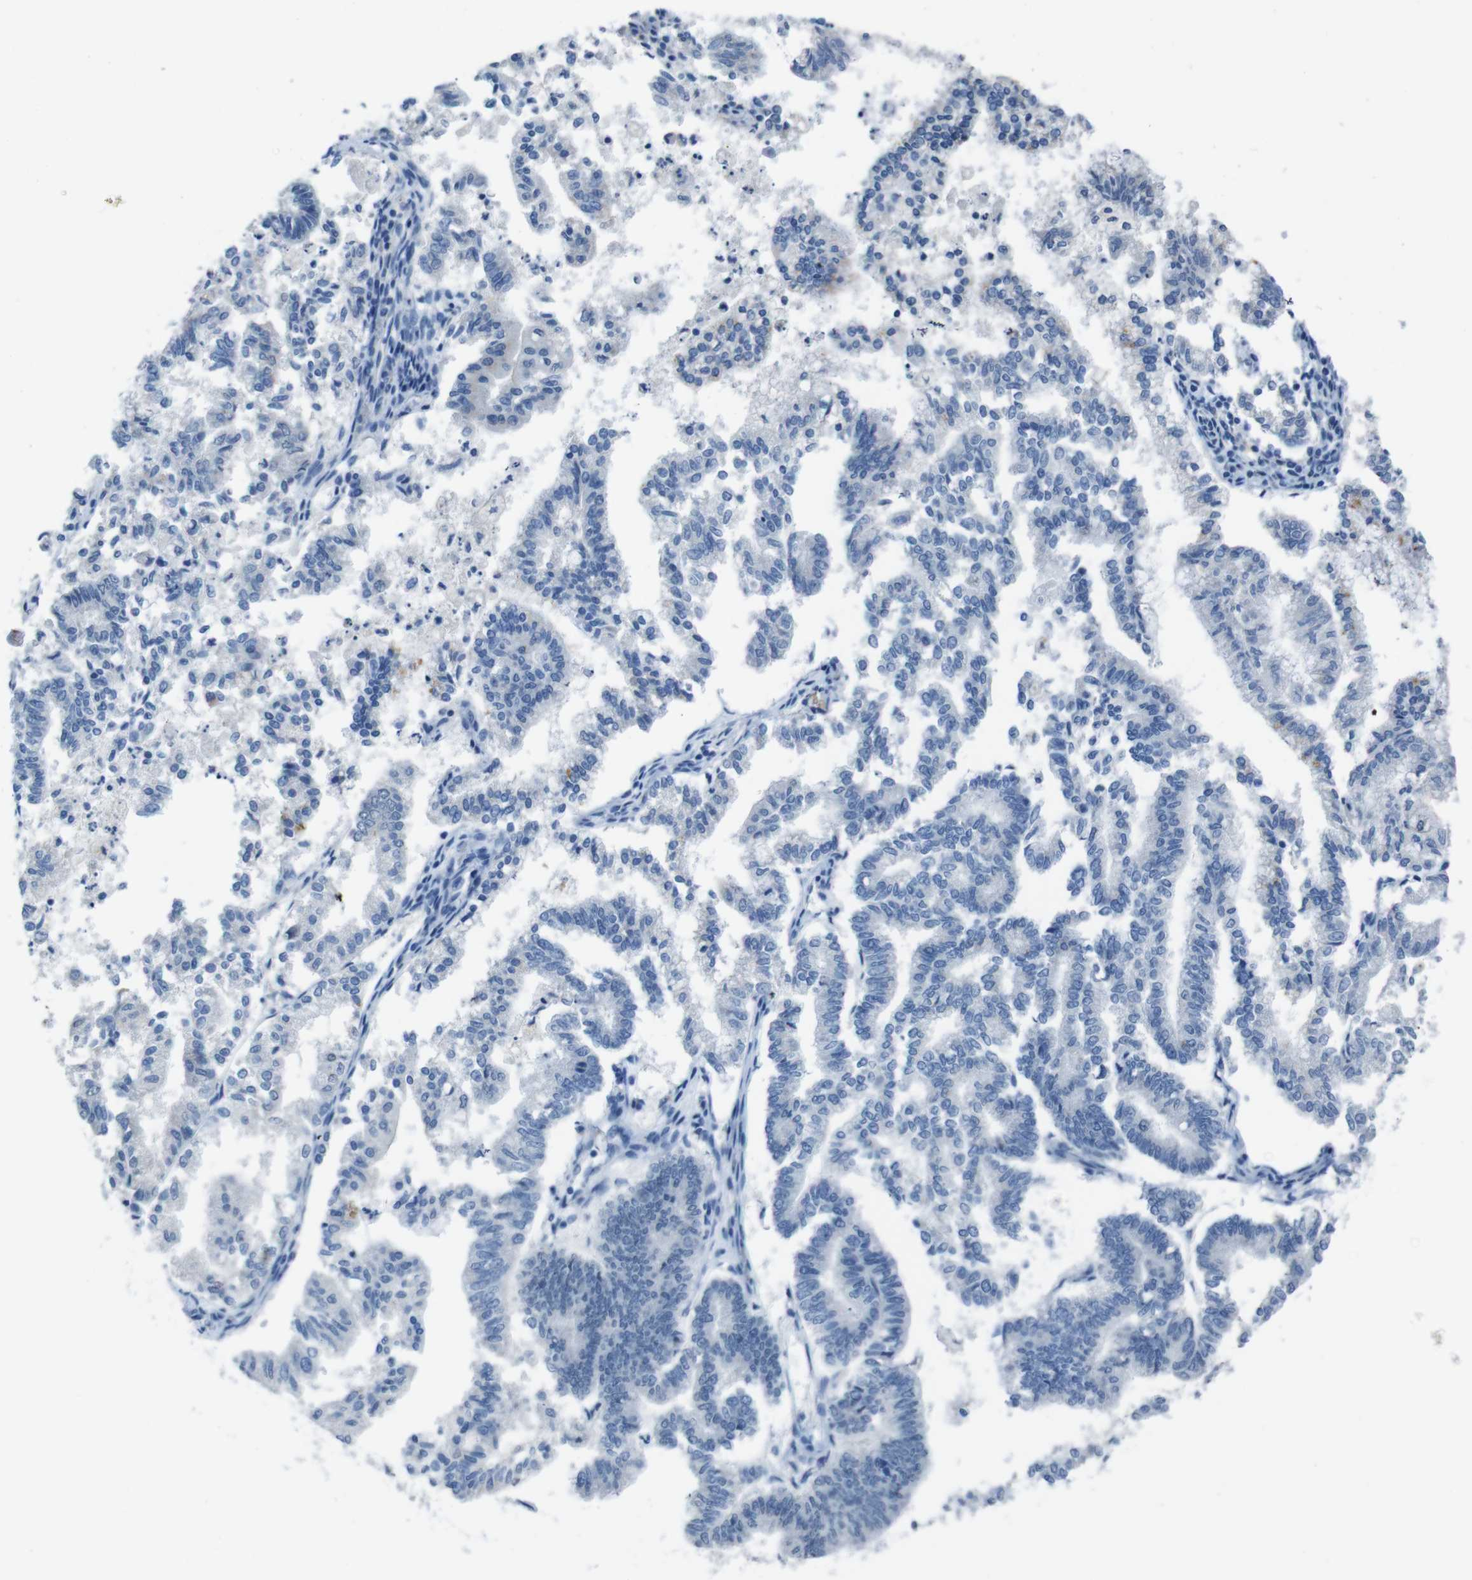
{"staining": {"intensity": "negative", "quantity": "none", "location": "none"}, "tissue": "endometrial cancer", "cell_type": "Tumor cells", "image_type": "cancer", "snomed": [{"axis": "morphology", "description": "Necrosis, NOS"}, {"axis": "morphology", "description": "Adenocarcinoma, NOS"}, {"axis": "topography", "description": "Endometrium"}], "caption": "Tumor cells show no significant staining in endometrial cancer.", "gene": "CDHR2", "patient": {"sex": "female", "age": 79}}